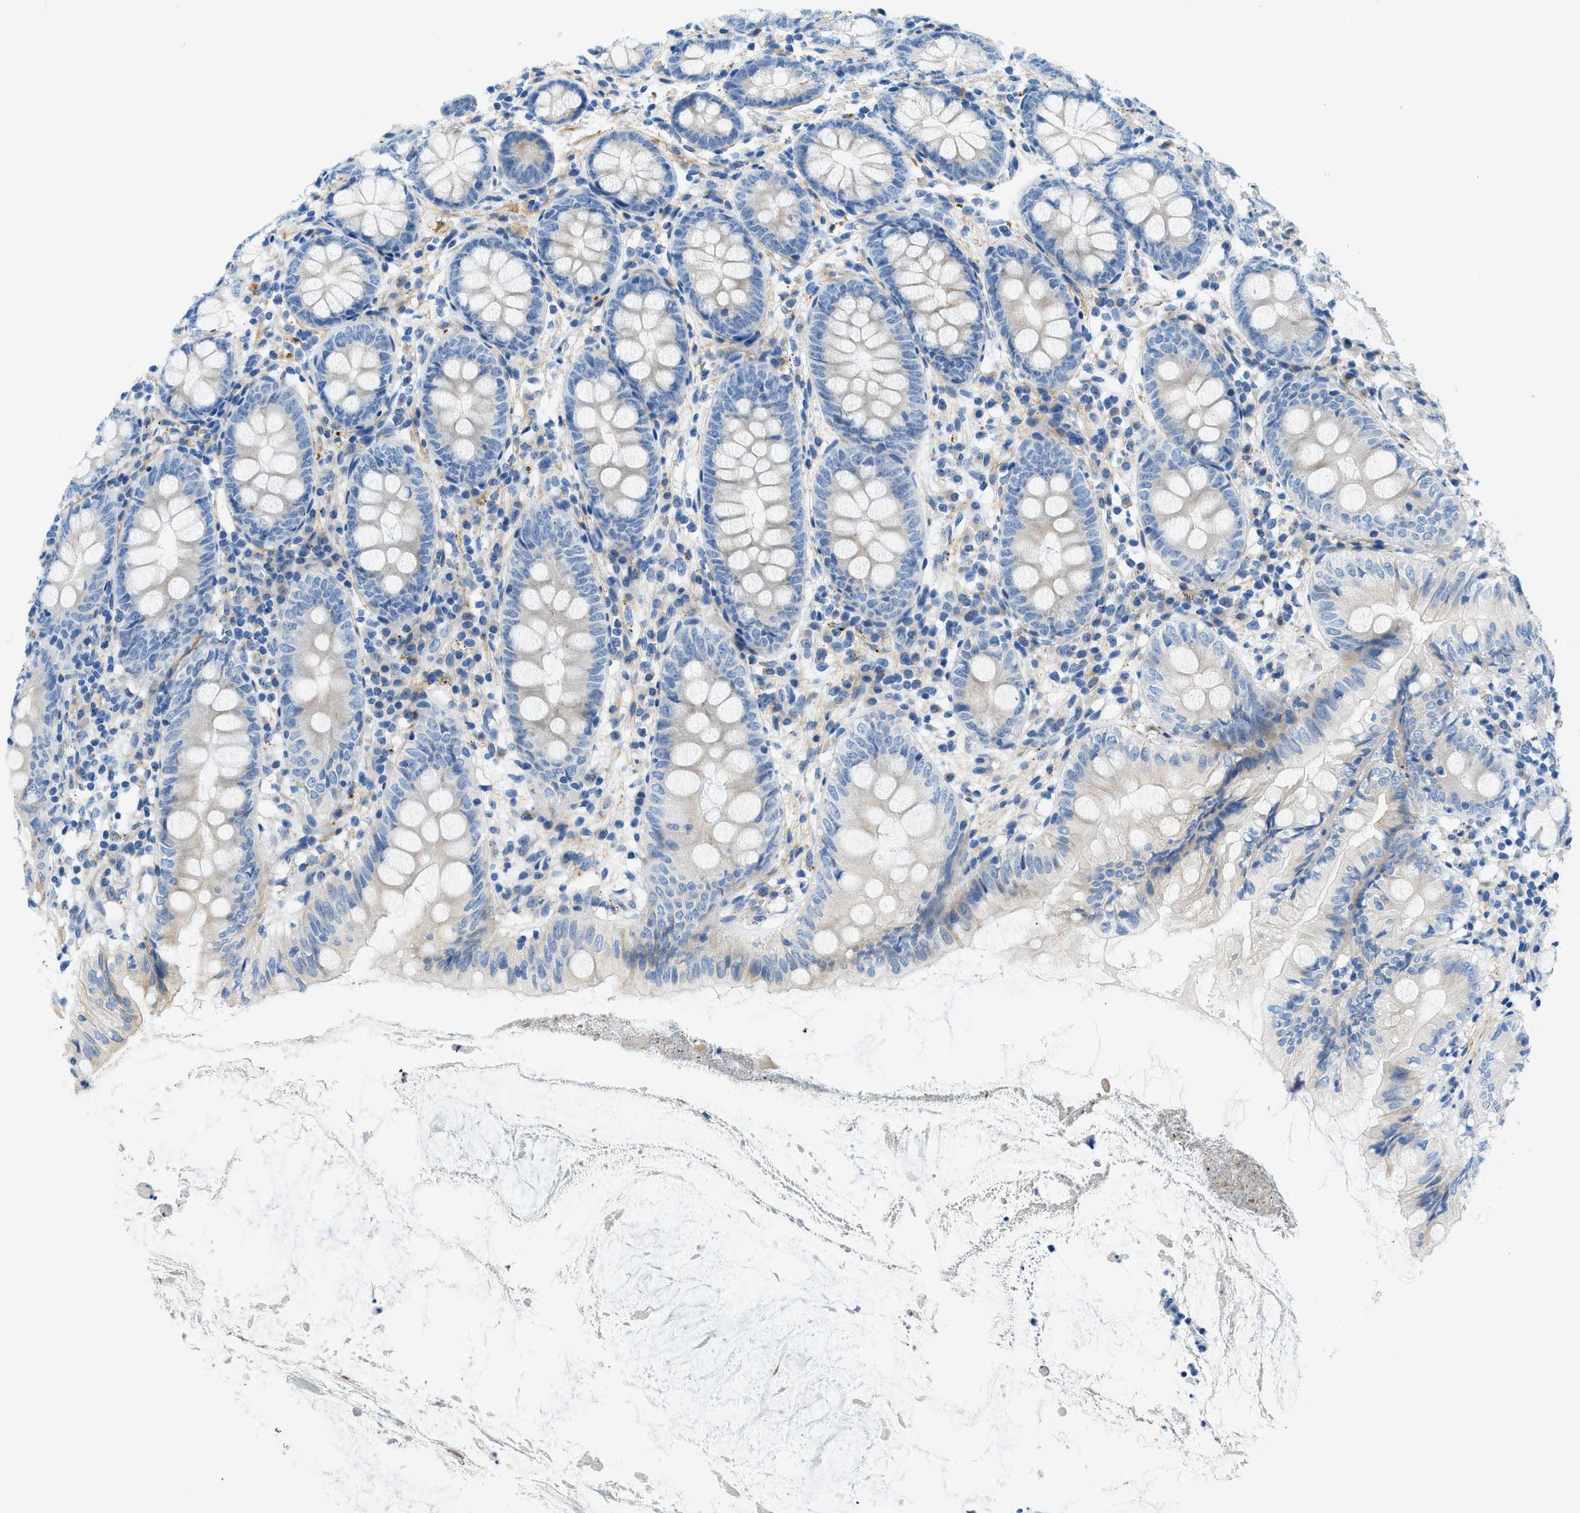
{"staining": {"intensity": "weak", "quantity": "<25%", "location": "cytoplasmic/membranous"}, "tissue": "appendix", "cell_type": "Glandular cells", "image_type": "normal", "snomed": [{"axis": "morphology", "description": "Normal tissue, NOS"}, {"axis": "topography", "description": "Appendix"}], "caption": "The photomicrograph displays no staining of glandular cells in unremarkable appendix. Brightfield microscopy of IHC stained with DAB (3,3'-diaminobenzidine) (brown) and hematoxylin (blue), captured at high magnification.", "gene": "TMEM248", "patient": {"sex": "female", "age": 77}}